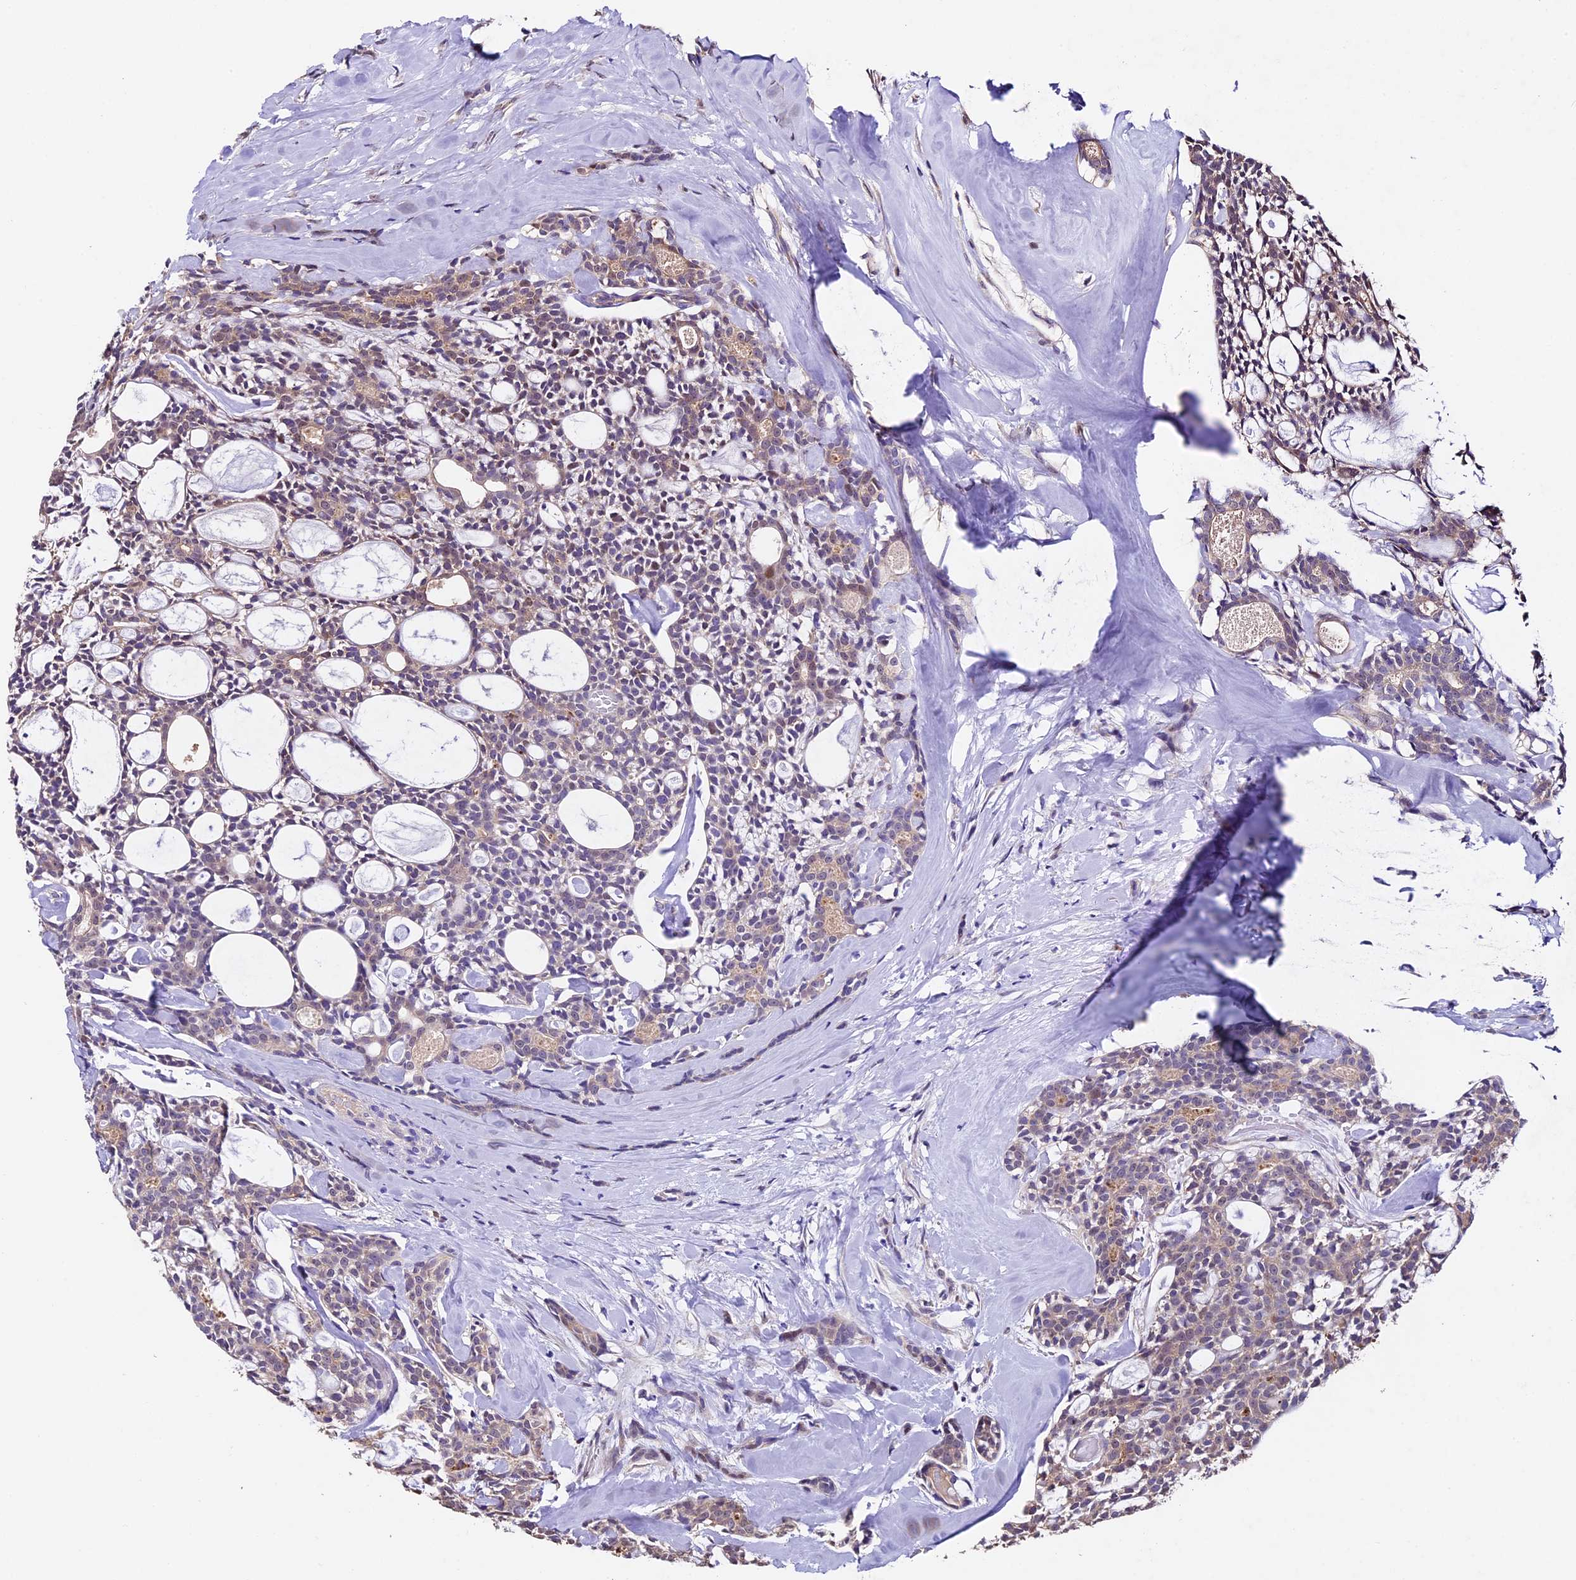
{"staining": {"intensity": "weak", "quantity": "25%-75%", "location": "cytoplasmic/membranous"}, "tissue": "head and neck cancer", "cell_type": "Tumor cells", "image_type": "cancer", "snomed": [{"axis": "morphology", "description": "Adenocarcinoma, NOS"}, {"axis": "topography", "description": "Salivary gland"}, {"axis": "topography", "description": "Head-Neck"}], "caption": "The immunohistochemical stain shows weak cytoplasmic/membranous expression in tumor cells of head and neck cancer (adenocarcinoma) tissue. (DAB (3,3'-diaminobenzidine) IHC with brightfield microscopy, high magnification).", "gene": "SBNO2", "patient": {"sex": "male", "age": 55}}